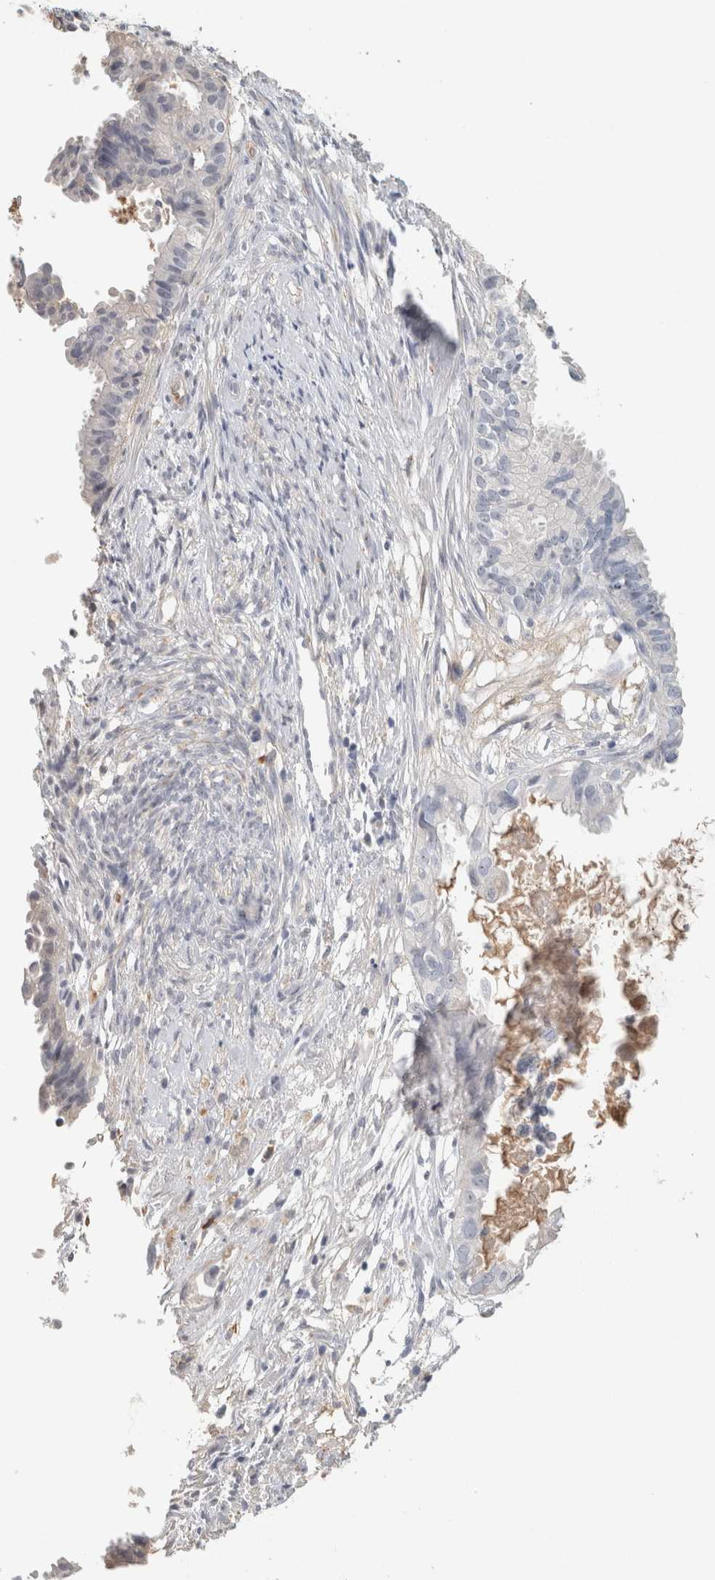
{"staining": {"intensity": "negative", "quantity": "none", "location": "none"}, "tissue": "cervical cancer", "cell_type": "Tumor cells", "image_type": "cancer", "snomed": [{"axis": "morphology", "description": "Normal tissue, NOS"}, {"axis": "morphology", "description": "Adenocarcinoma, NOS"}, {"axis": "topography", "description": "Cervix"}, {"axis": "topography", "description": "Endometrium"}], "caption": "Tumor cells show no significant protein positivity in cervical adenocarcinoma. (Immunohistochemistry (ihc), brightfield microscopy, high magnification).", "gene": "CD36", "patient": {"sex": "female", "age": 86}}